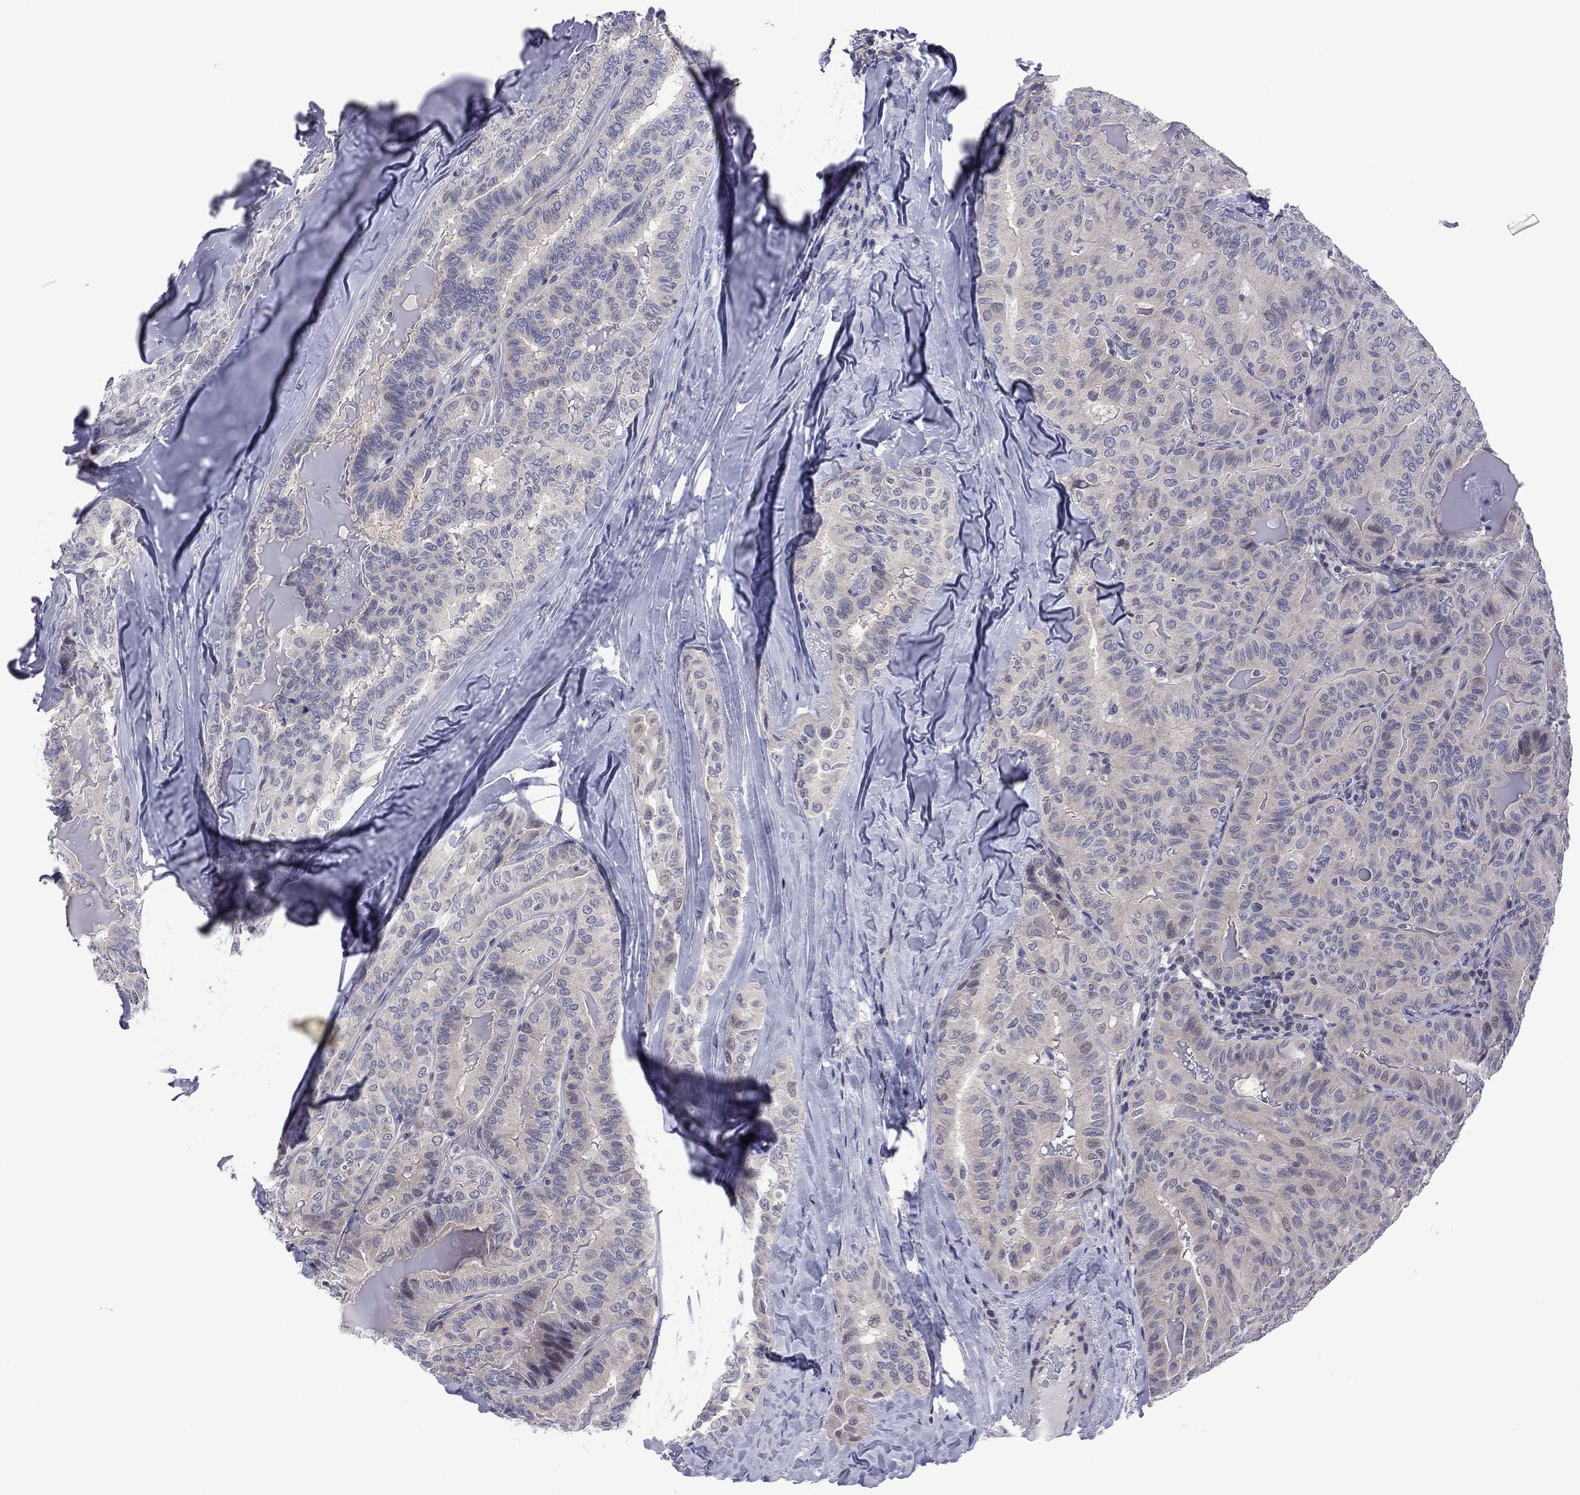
{"staining": {"intensity": "negative", "quantity": "none", "location": "none"}, "tissue": "thyroid cancer", "cell_type": "Tumor cells", "image_type": "cancer", "snomed": [{"axis": "morphology", "description": "Papillary adenocarcinoma, NOS"}, {"axis": "topography", "description": "Thyroid gland"}], "caption": "A histopathology image of thyroid cancer (papillary adenocarcinoma) stained for a protein reveals no brown staining in tumor cells. (Brightfield microscopy of DAB (3,3'-diaminobenzidine) immunohistochemistry (IHC) at high magnification).", "gene": "POU5F2", "patient": {"sex": "female", "age": 68}}